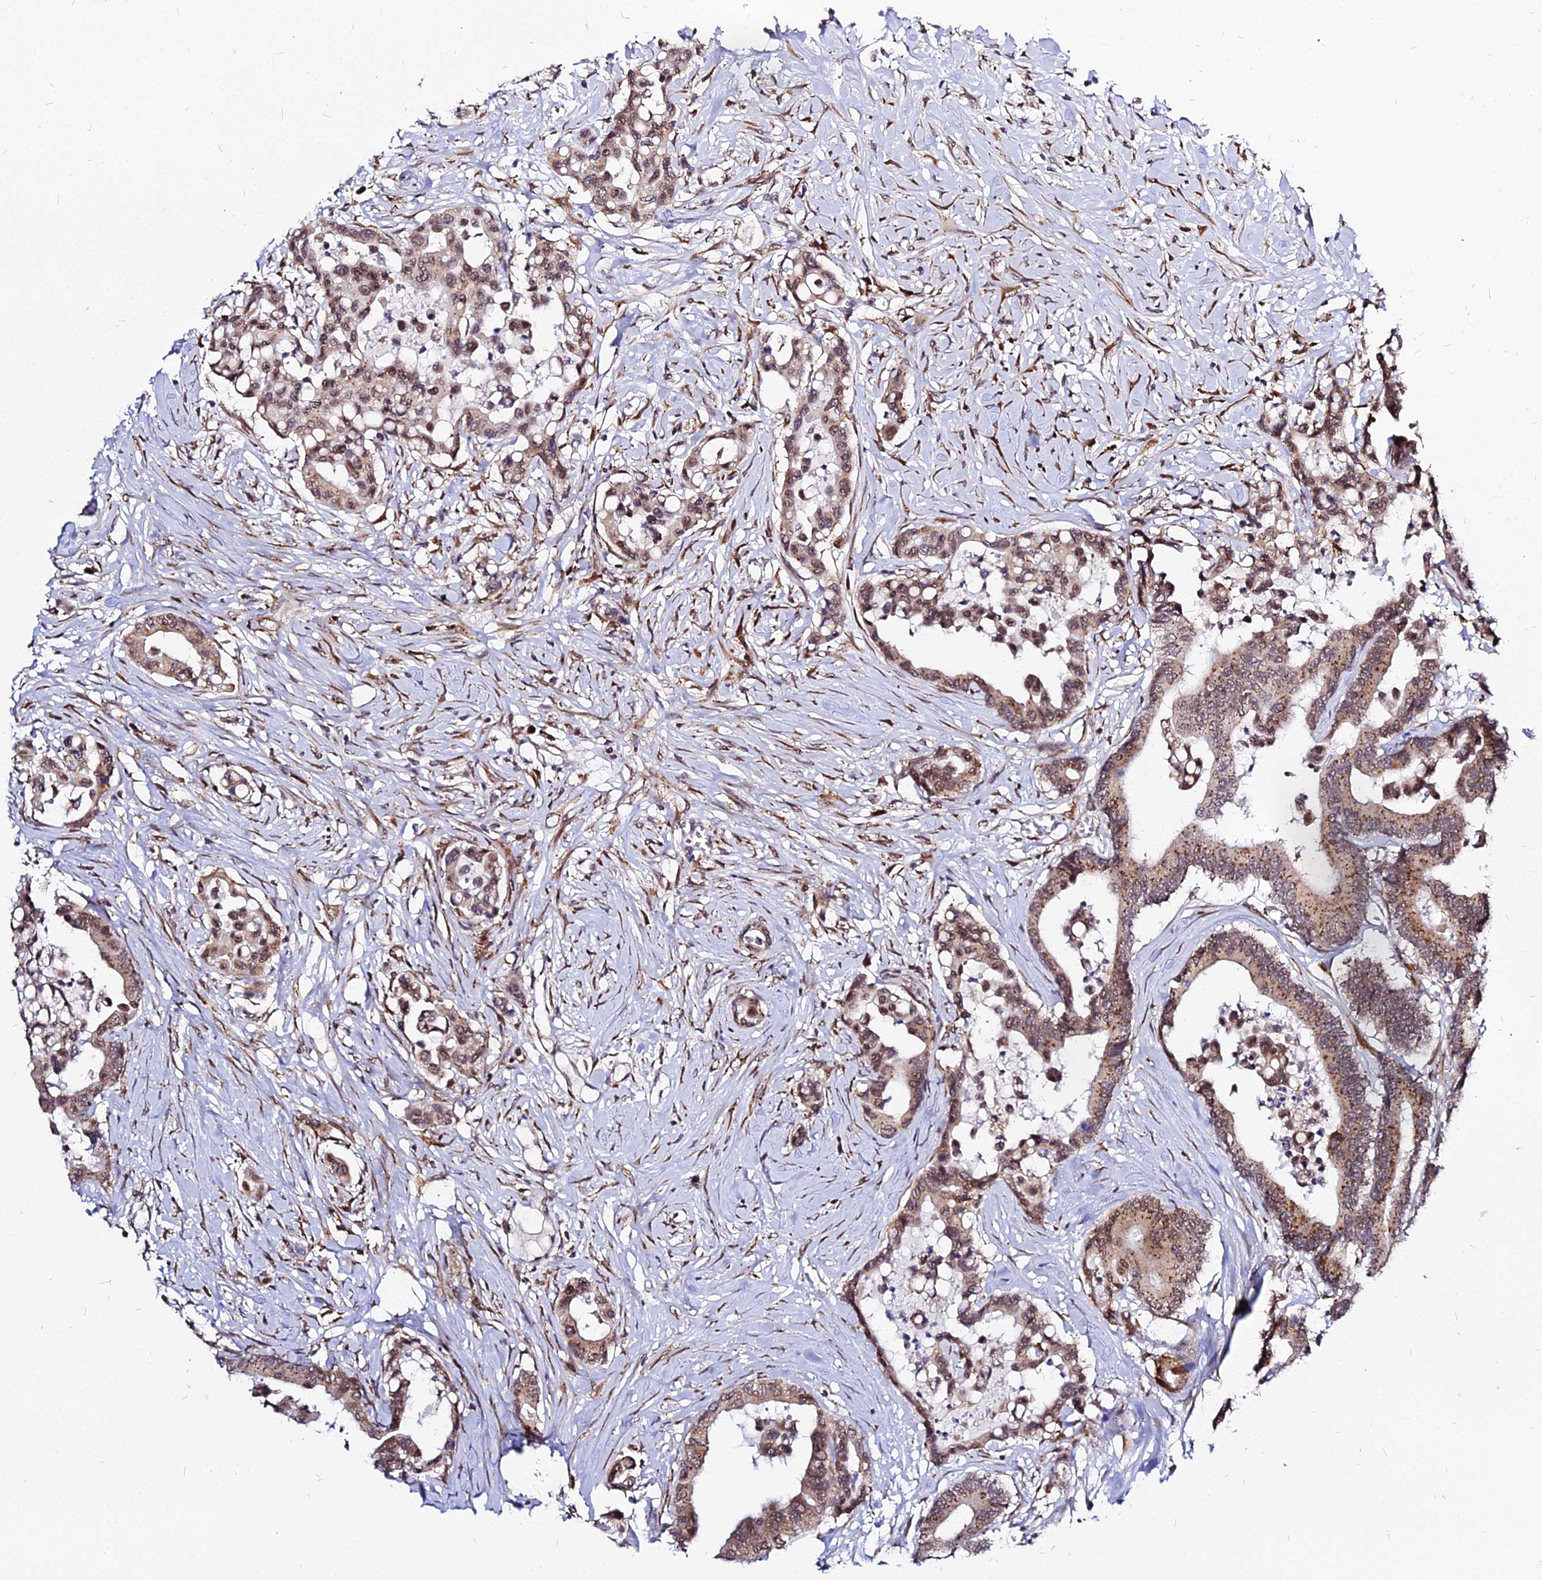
{"staining": {"intensity": "moderate", "quantity": ">75%", "location": "cytoplasmic/membranous,nuclear"}, "tissue": "colorectal cancer", "cell_type": "Tumor cells", "image_type": "cancer", "snomed": [{"axis": "morphology", "description": "Normal tissue, NOS"}, {"axis": "morphology", "description": "Adenocarcinoma, NOS"}, {"axis": "topography", "description": "Colon"}], "caption": "This photomicrograph reveals colorectal cancer (adenocarcinoma) stained with immunohistochemistry to label a protein in brown. The cytoplasmic/membranous and nuclear of tumor cells show moderate positivity for the protein. Nuclei are counter-stained blue.", "gene": "RNF121", "patient": {"sex": "male", "age": 82}}